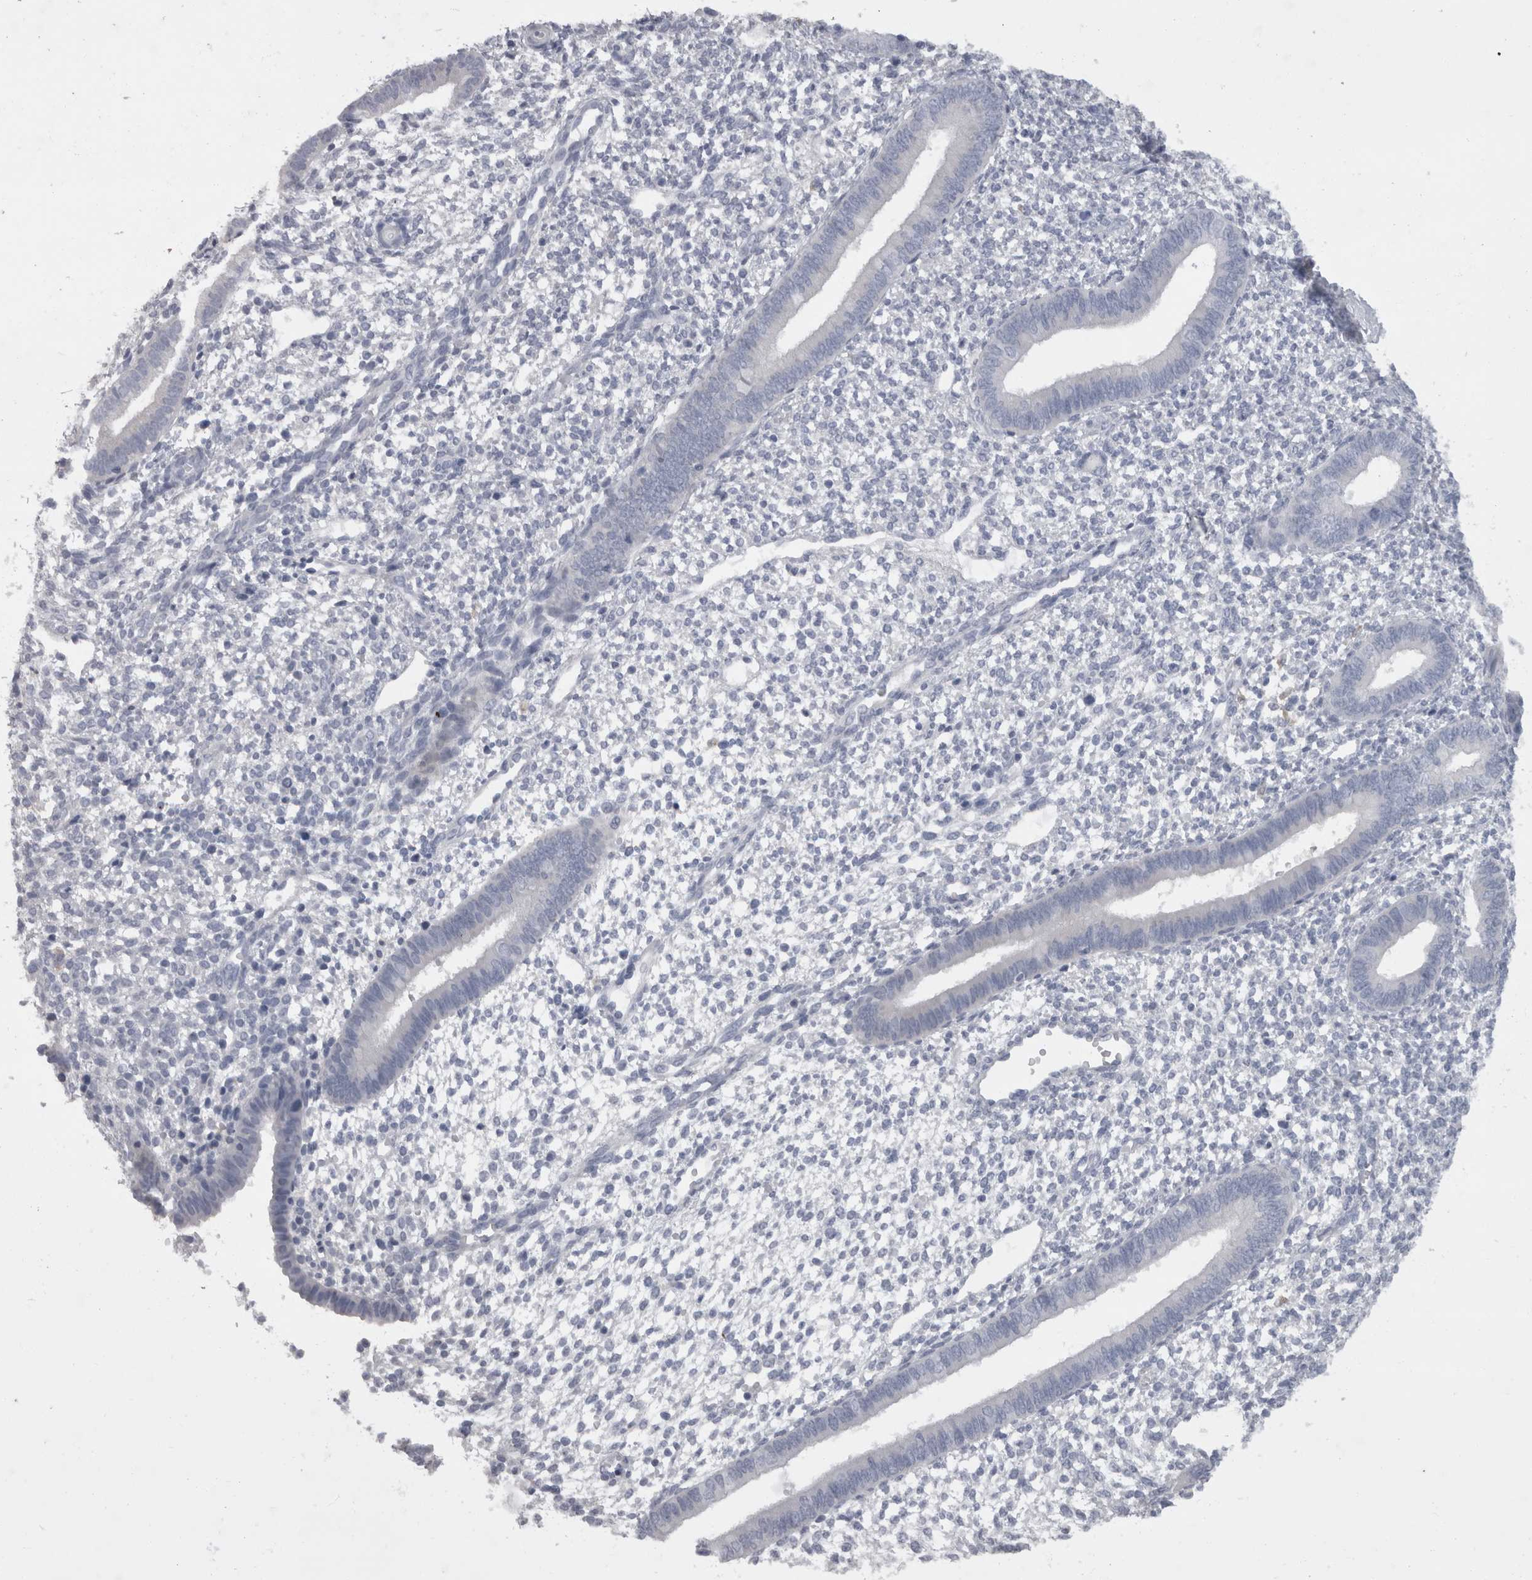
{"staining": {"intensity": "negative", "quantity": "none", "location": "none"}, "tissue": "endometrium", "cell_type": "Cells in endometrial stroma", "image_type": "normal", "snomed": [{"axis": "morphology", "description": "Normal tissue, NOS"}, {"axis": "topography", "description": "Endometrium"}], "caption": "IHC micrograph of benign human endometrium stained for a protein (brown), which demonstrates no expression in cells in endometrial stroma. (DAB IHC, high magnification).", "gene": "CAMK2D", "patient": {"sex": "female", "age": 46}}